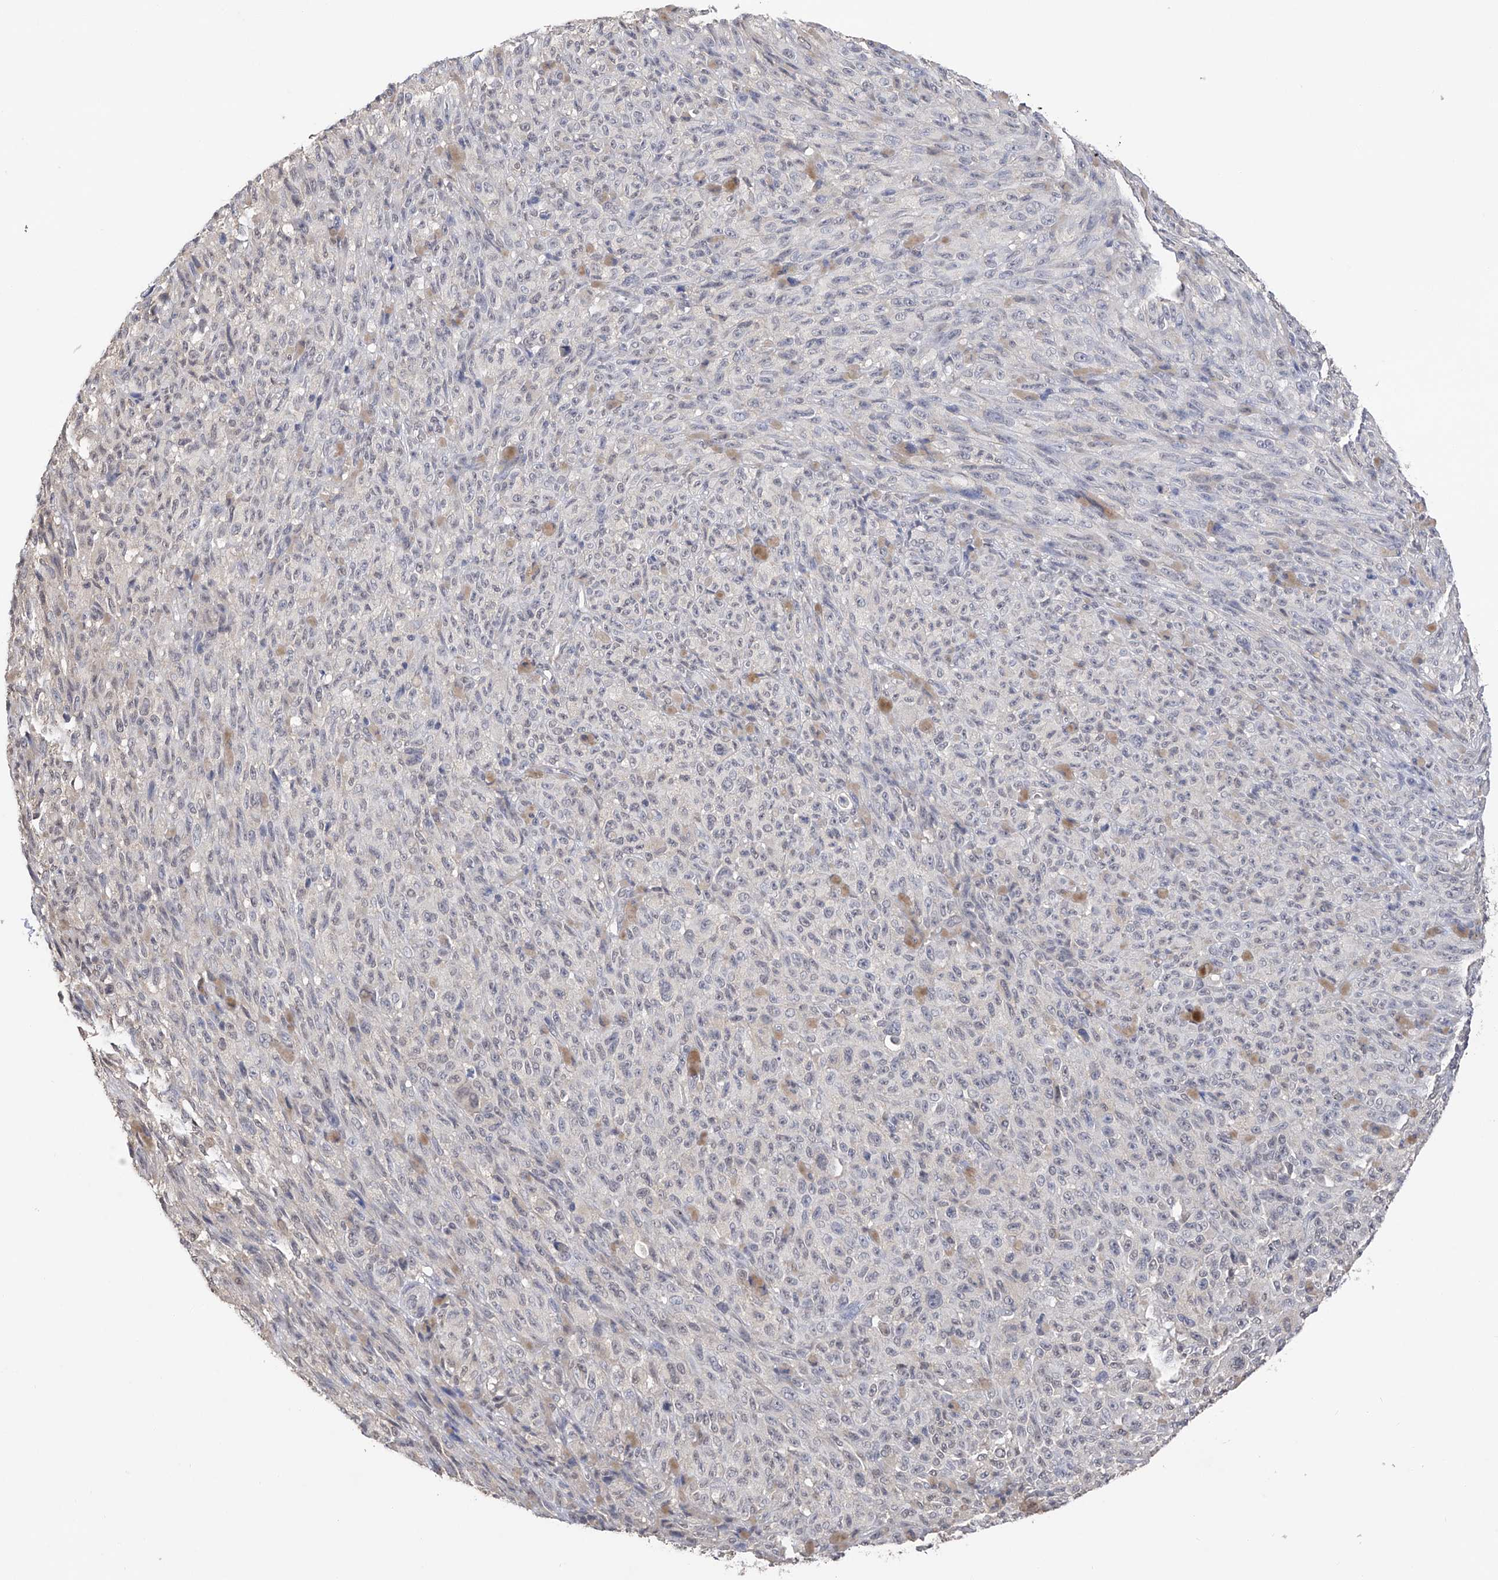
{"staining": {"intensity": "negative", "quantity": "none", "location": "none"}, "tissue": "melanoma", "cell_type": "Tumor cells", "image_type": "cancer", "snomed": [{"axis": "morphology", "description": "Malignant melanoma, NOS"}, {"axis": "topography", "description": "Skin"}], "caption": "An IHC photomicrograph of melanoma is shown. There is no staining in tumor cells of melanoma.", "gene": "DMAP1", "patient": {"sex": "female", "age": 82}}